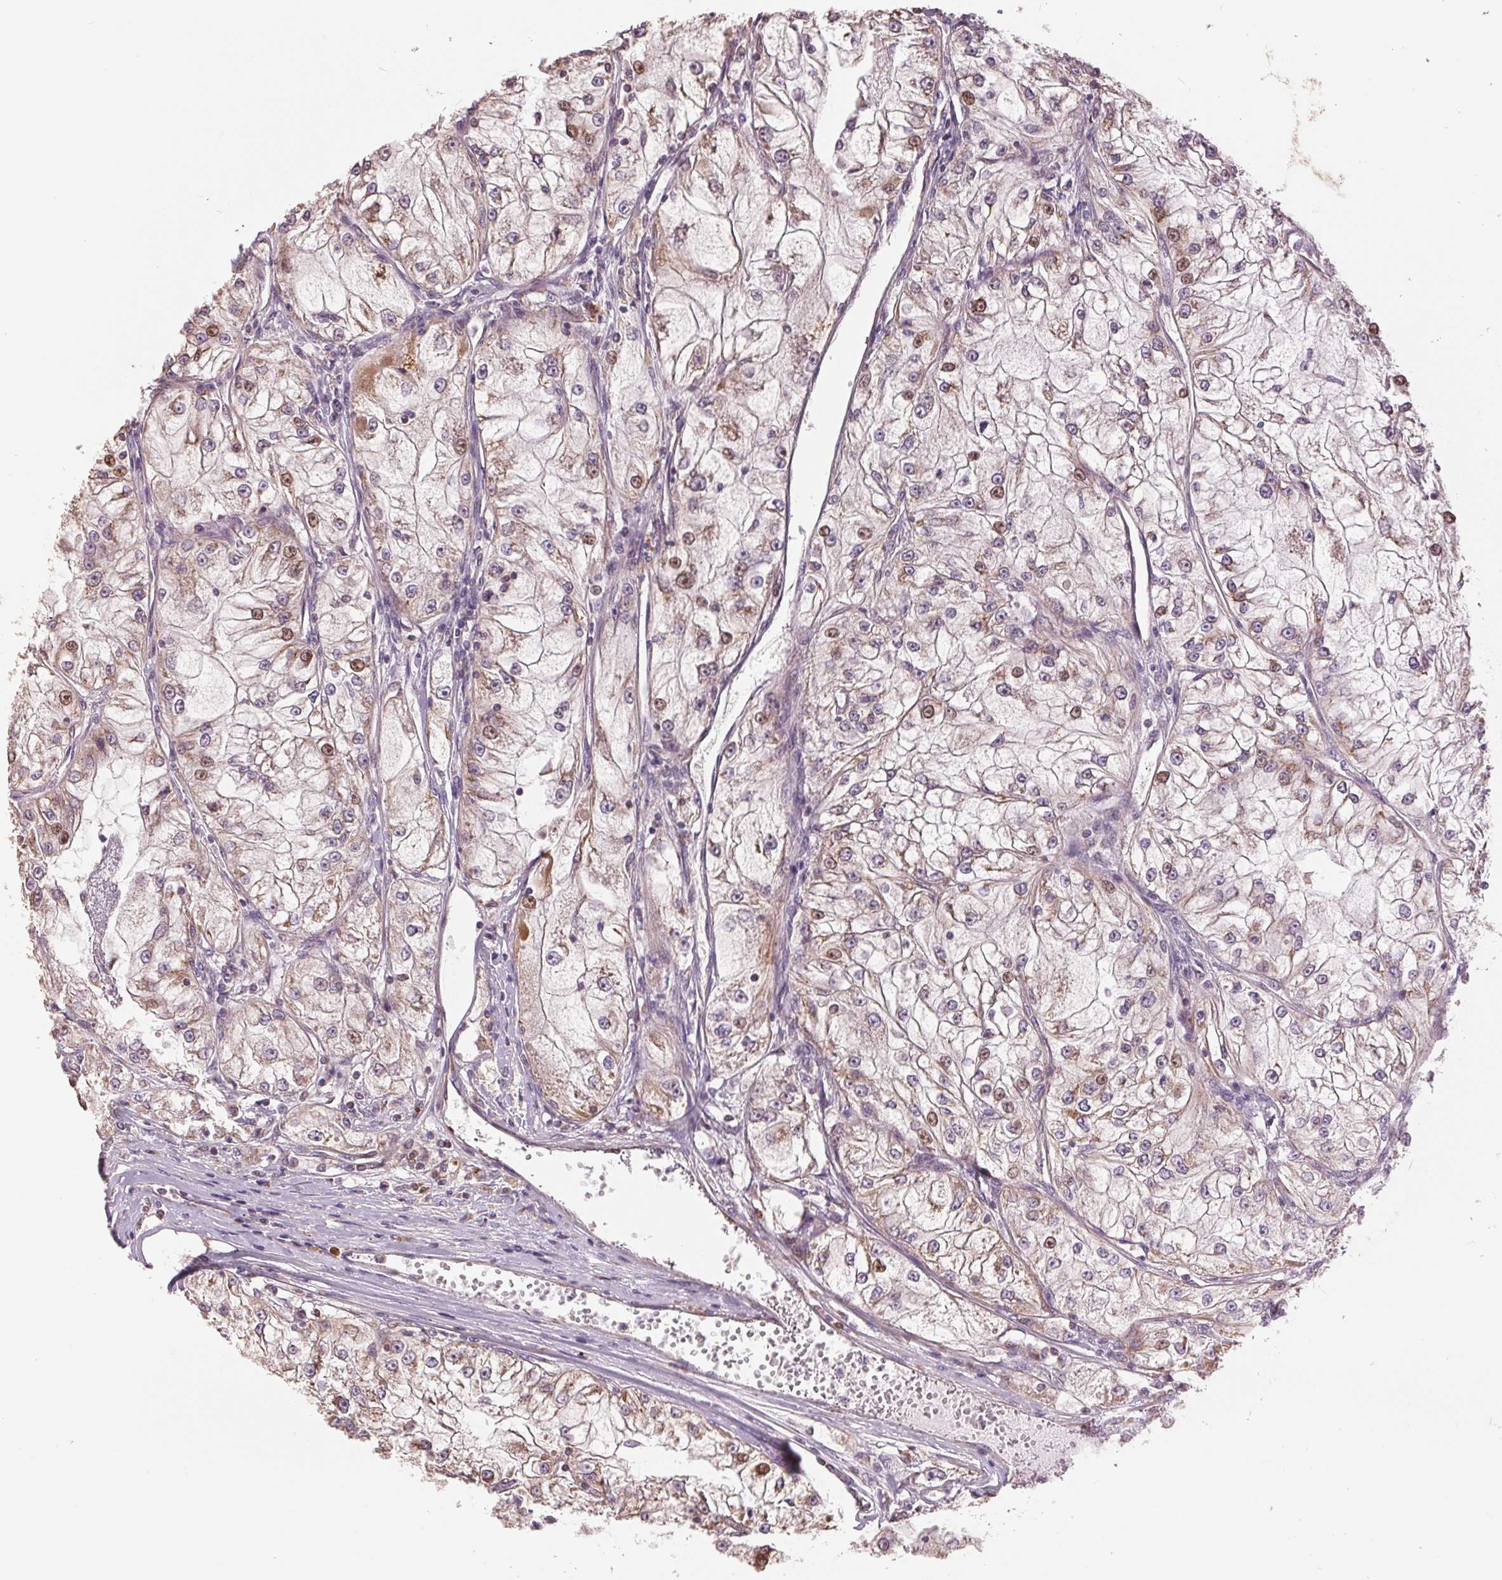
{"staining": {"intensity": "weak", "quantity": "25%-75%", "location": "cytoplasmic/membranous"}, "tissue": "renal cancer", "cell_type": "Tumor cells", "image_type": "cancer", "snomed": [{"axis": "morphology", "description": "Adenocarcinoma, NOS"}, {"axis": "topography", "description": "Kidney"}], "caption": "Renal adenocarcinoma stained with a protein marker demonstrates weak staining in tumor cells.", "gene": "DGUOK", "patient": {"sex": "female", "age": 72}}